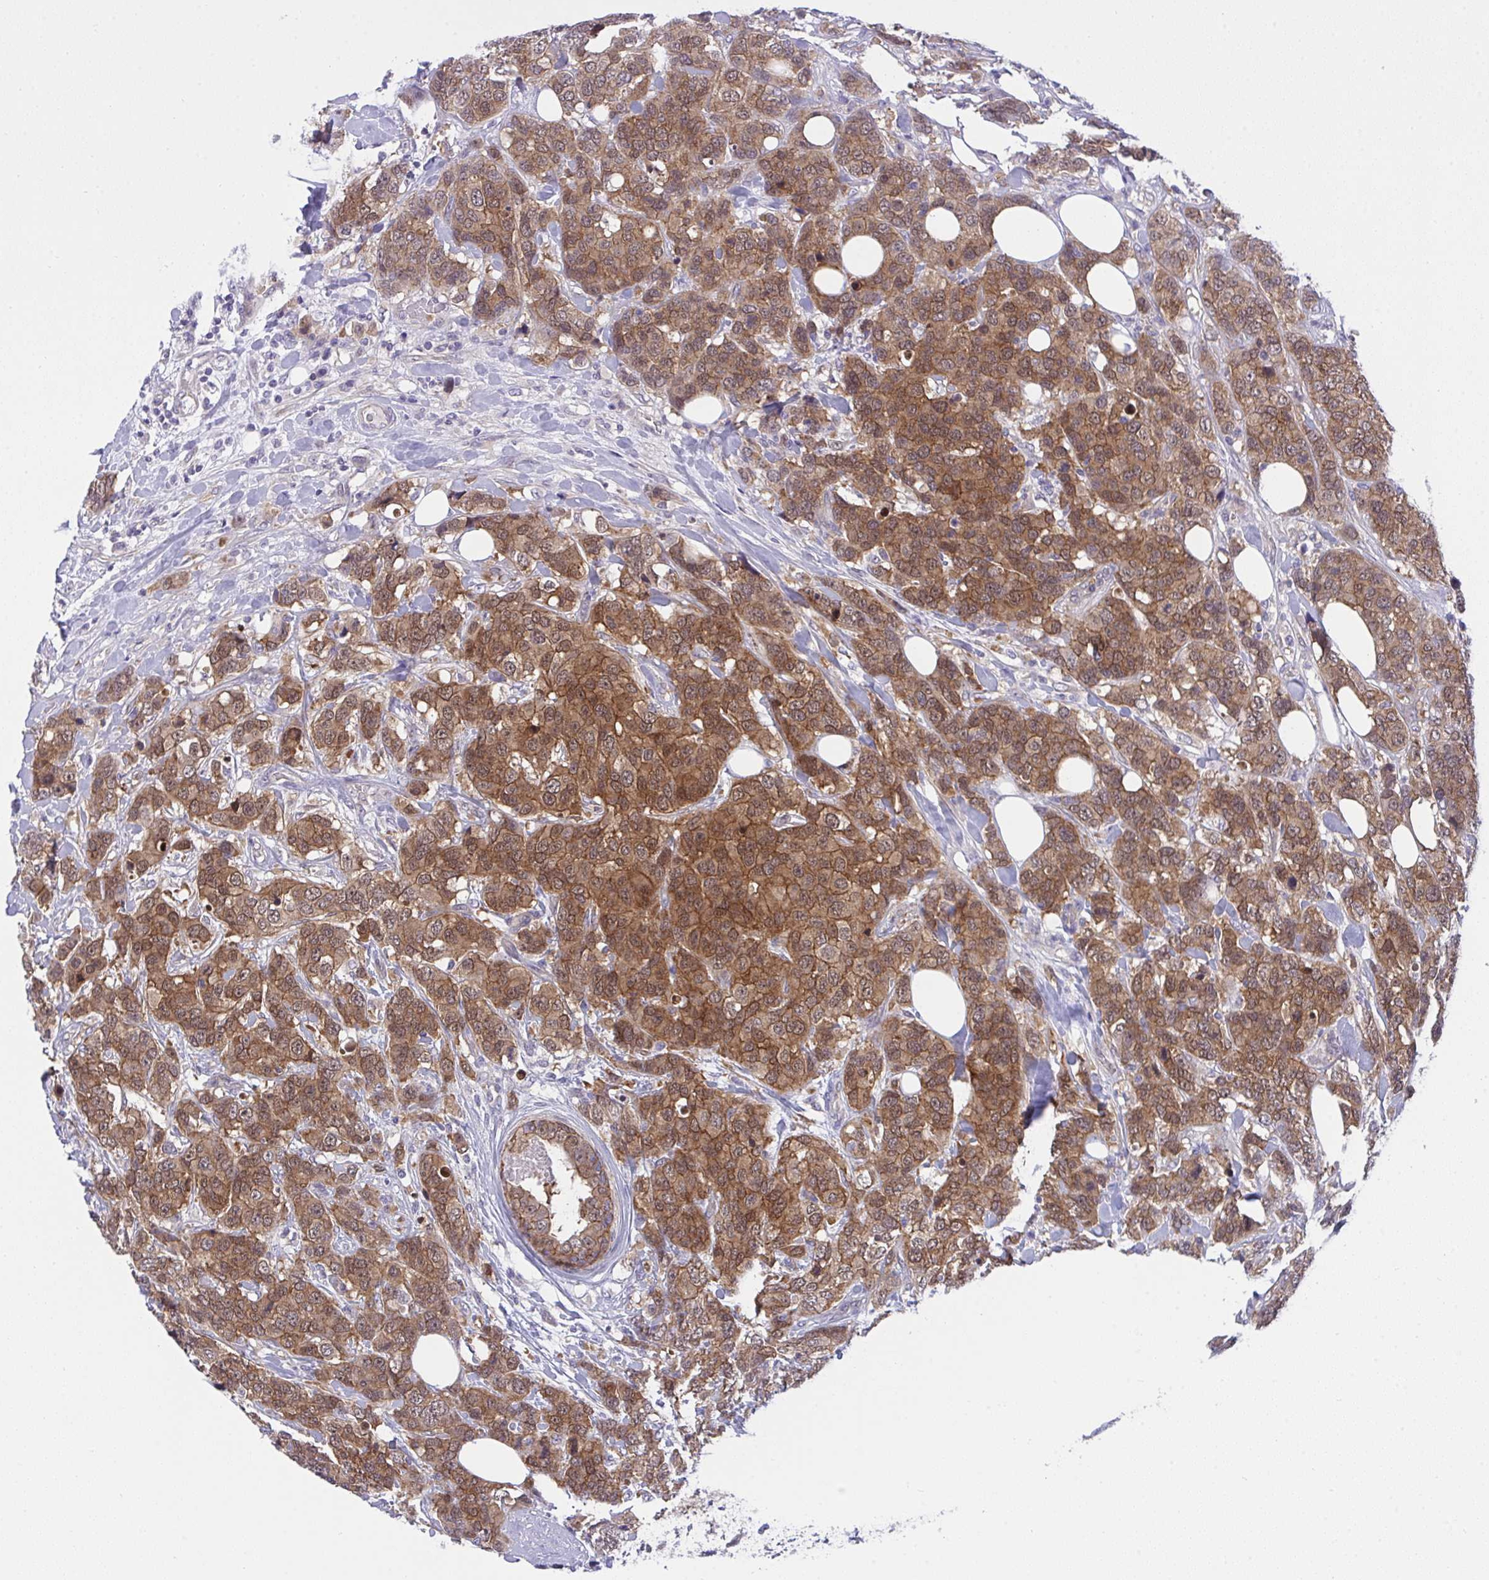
{"staining": {"intensity": "moderate", "quantity": ">75%", "location": "cytoplasmic/membranous,nuclear"}, "tissue": "breast cancer", "cell_type": "Tumor cells", "image_type": "cancer", "snomed": [{"axis": "morphology", "description": "Lobular carcinoma"}, {"axis": "topography", "description": "Breast"}], "caption": "Immunohistochemical staining of human lobular carcinoma (breast) reveals moderate cytoplasmic/membranous and nuclear protein expression in about >75% of tumor cells. The staining was performed using DAB (3,3'-diaminobenzidine) to visualize the protein expression in brown, while the nuclei were stained in blue with hematoxylin (Magnification: 20x).", "gene": "HOXD12", "patient": {"sex": "female", "age": 59}}